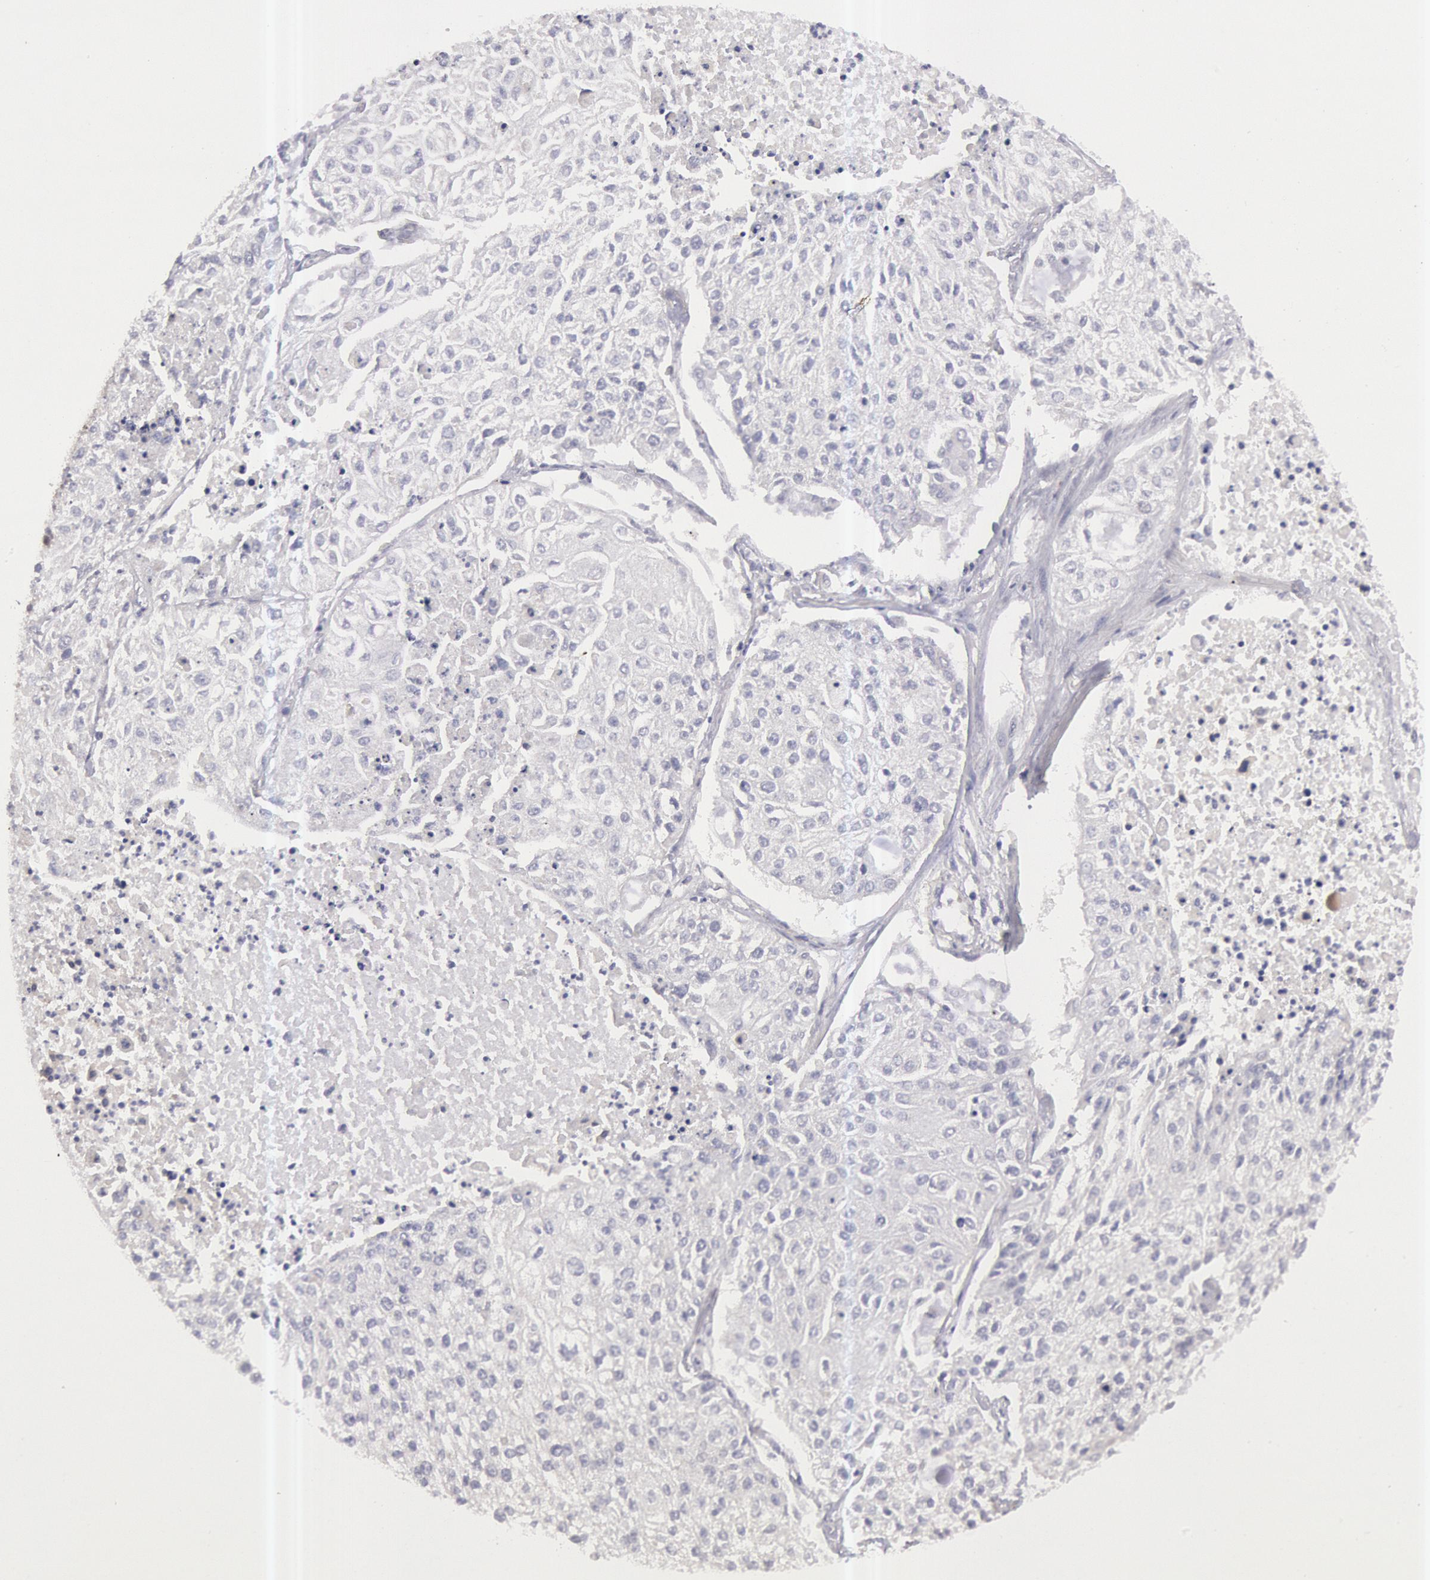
{"staining": {"intensity": "negative", "quantity": "none", "location": "none"}, "tissue": "lung cancer", "cell_type": "Tumor cells", "image_type": "cancer", "snomed": [{"axis": "morphology", "description": "Squamous cell carcinoma, NOS"}, {"axis": "topography", "description": "Lung"}], "caption": "DAB immunohistochemical staining of human squamous cell carcinoma (lung) exhibits no significant expression in tumor cells.", "gene": "AMOTL1", "patient": {"sex": "male", "age": 75}}